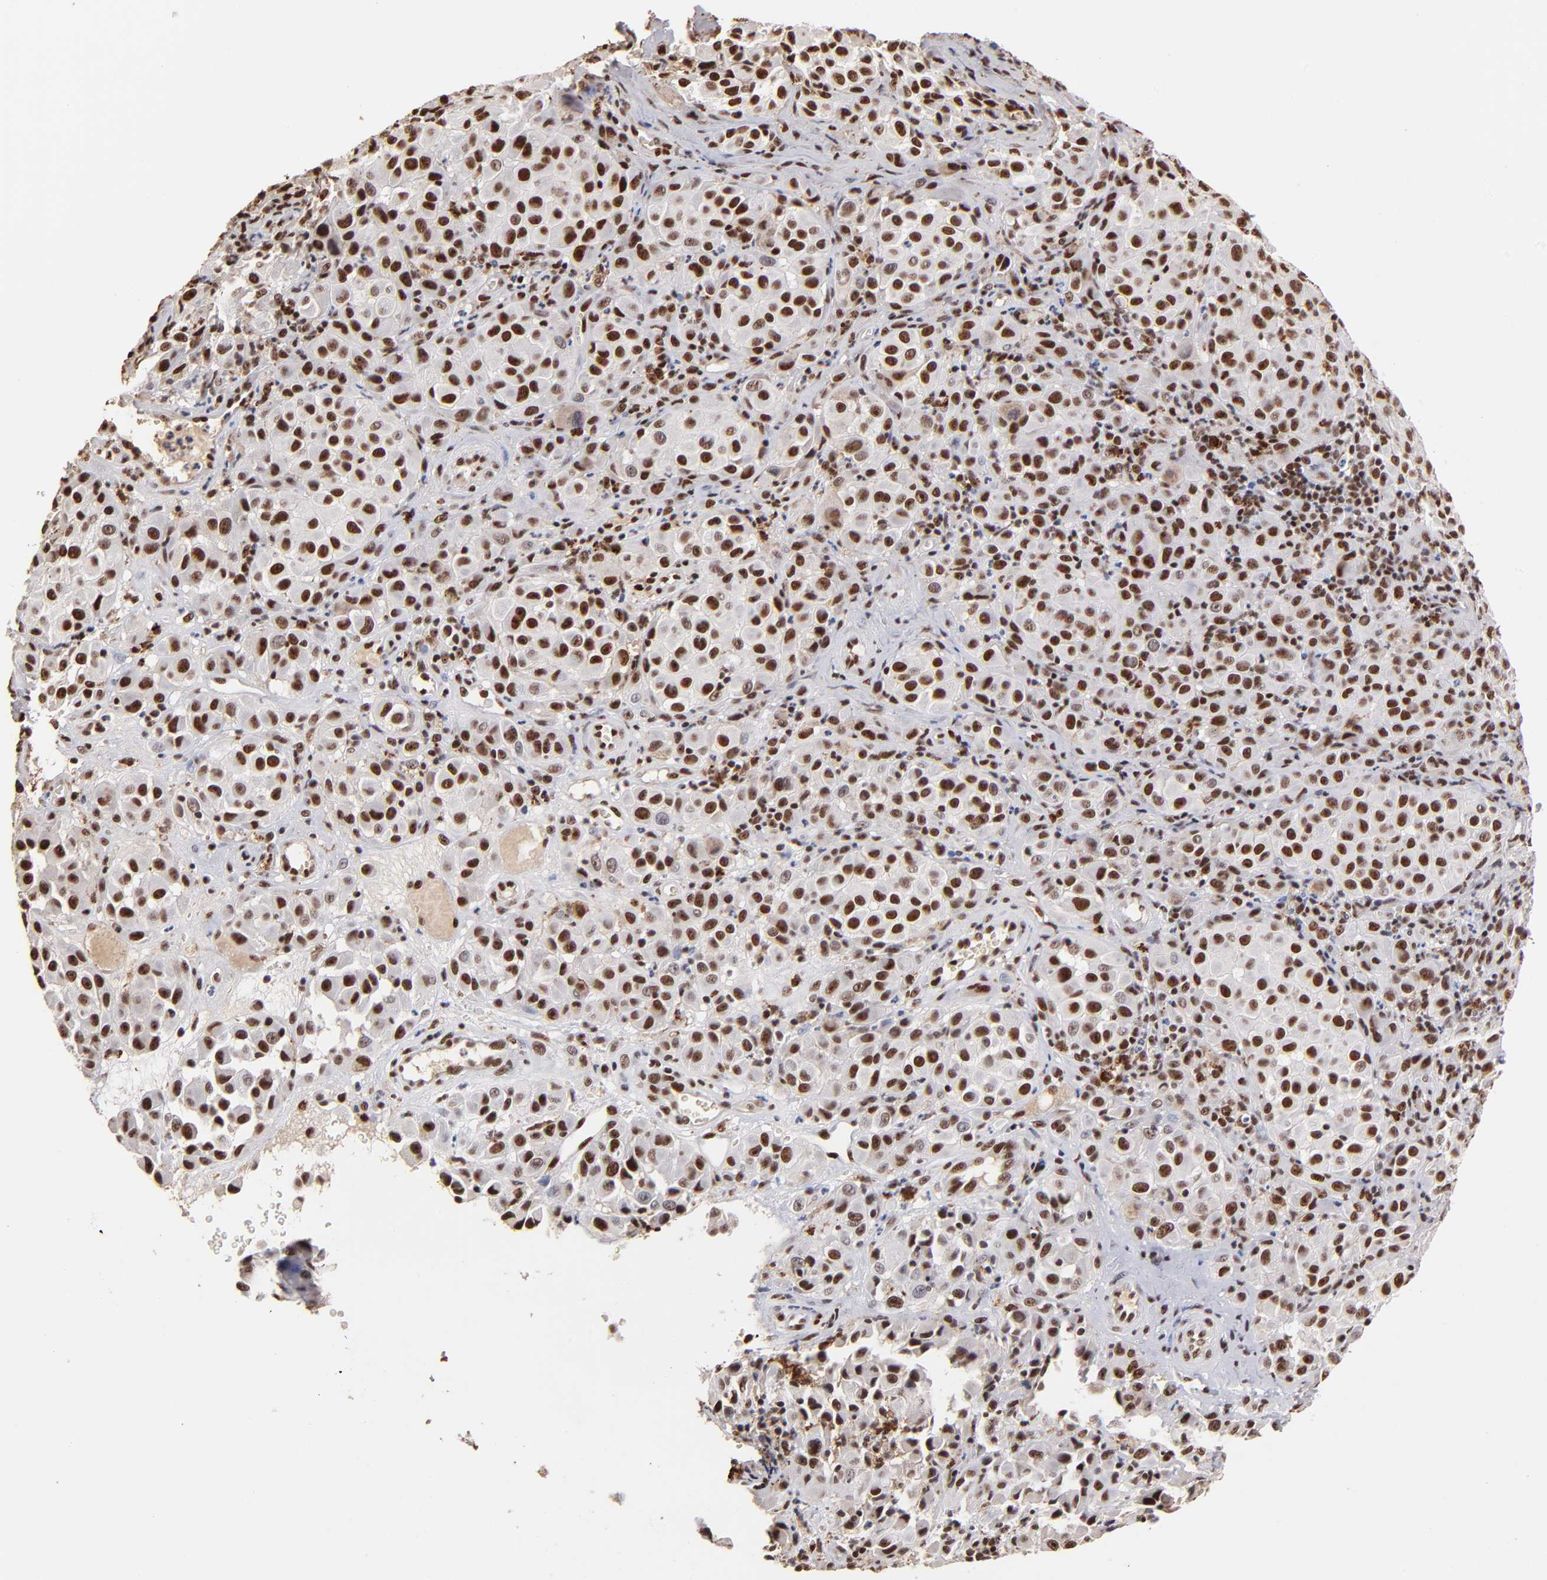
{"staining": {"intensity": "strong", "quantity": ">75%", "location": "nuclear"}, "tissue": "melanoma", "cell_type": "Tumor cells", "image_type": "cancer", "snomed": [{"axis": "morphology", "description": "Malignant melanoma, NOS"}, {"axis": "topography", "description": "Skin"}], "caption": "Brown immunohistochemical staining in melanoma demonstrates strong nuclear staining in about >75% of tumor cells.", "gene": "ZNF146", "patient": {"sex": "female", "age": 21}}